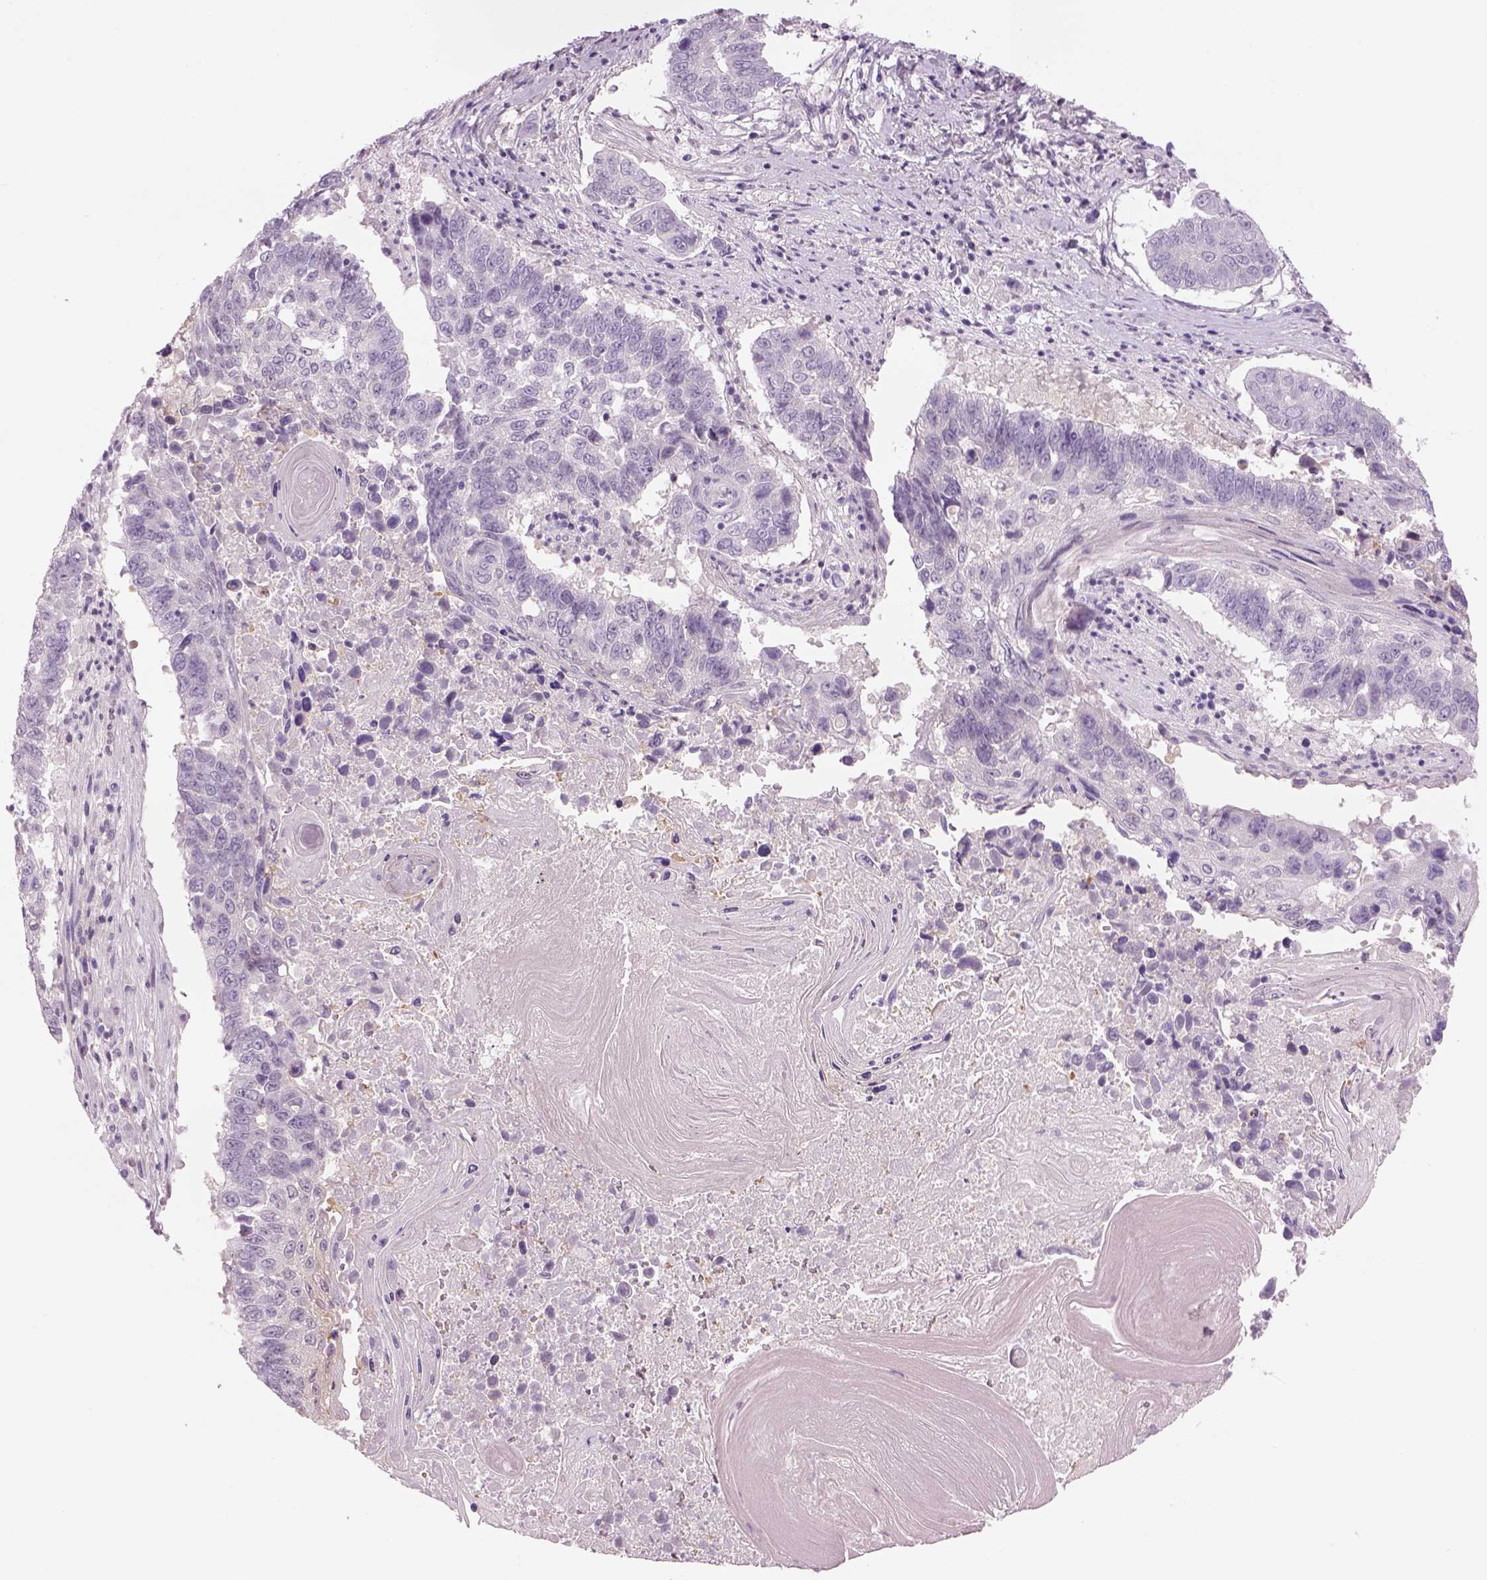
{"staining": {"intensity": "negative", "quantity": "none", "location": "none"}, "tissue": "lung cancer", "cell_type": "Tumor cells", "image_type": "cancer", "snomed": [{"axis": "morphology", "description": "Squamous cell carcinoma, NOS"}, {"axis": "topography", "description": "Lung"}], "caption": "This is a histopathology image of immunohistochemistry staining of squamous cell carcinoma (lung), which shows no staining in tumor cells.", "gene": "MDH1B", "patient": {"sex": "male", "age": 73}}